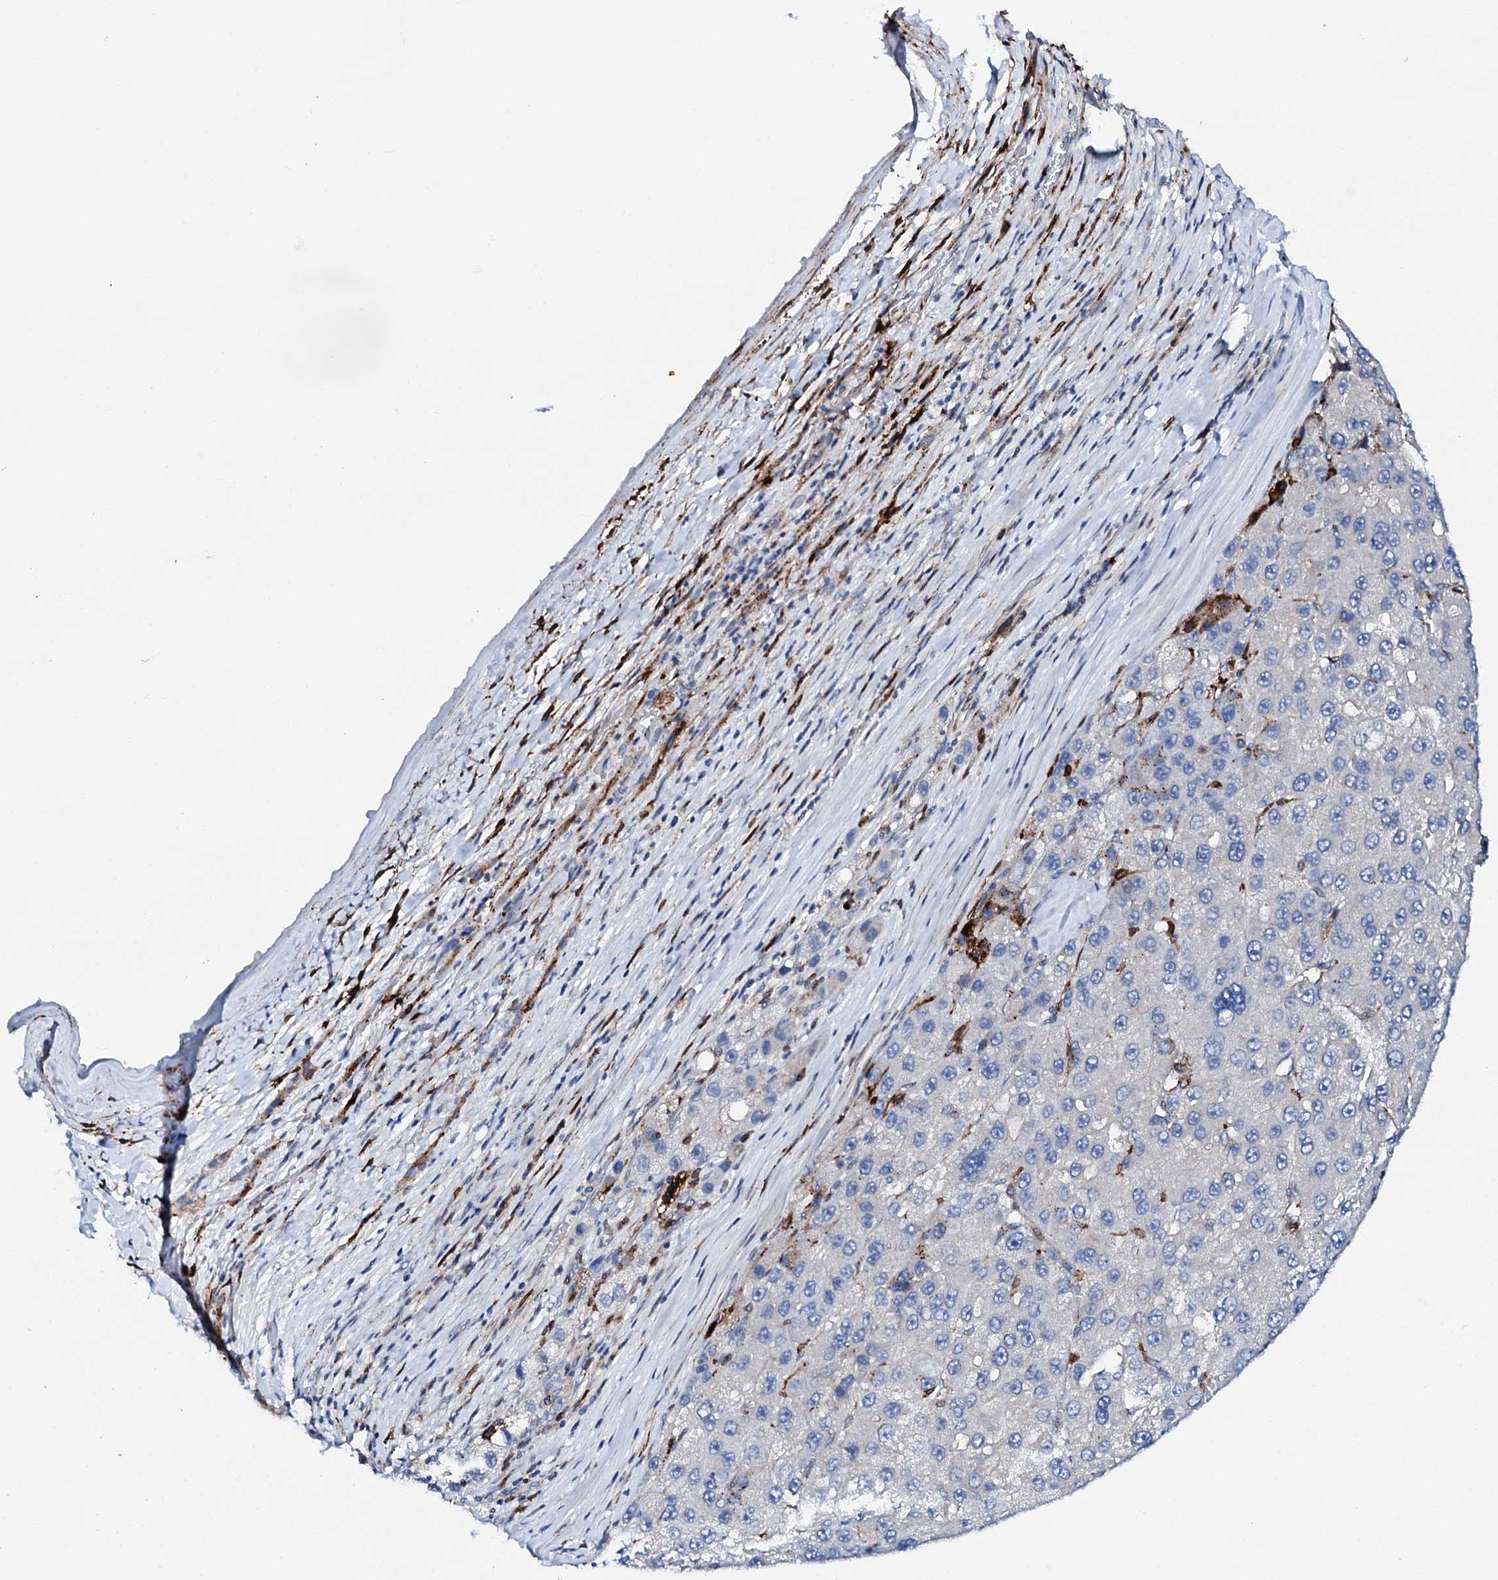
{"staining": {"intensity": "negative", "quantity": "none", "location": "none"}, "tissue": "liver cancer", "cell_type": "Tumor cells", "image_type": "cancer", "snomed": [{"axis": "morphology", "description": "Carcinoma, Hepatocellular, NOS"}, {"axis": "topography", "description": "Liver"}], "caption": "This is an immunohistochemistry (IHC) image of liver hepatocellular carcinoma. There is no positivity in tumor cells.", "gene": "MED13L", "patient": {"sex": "female", "age": 73}}